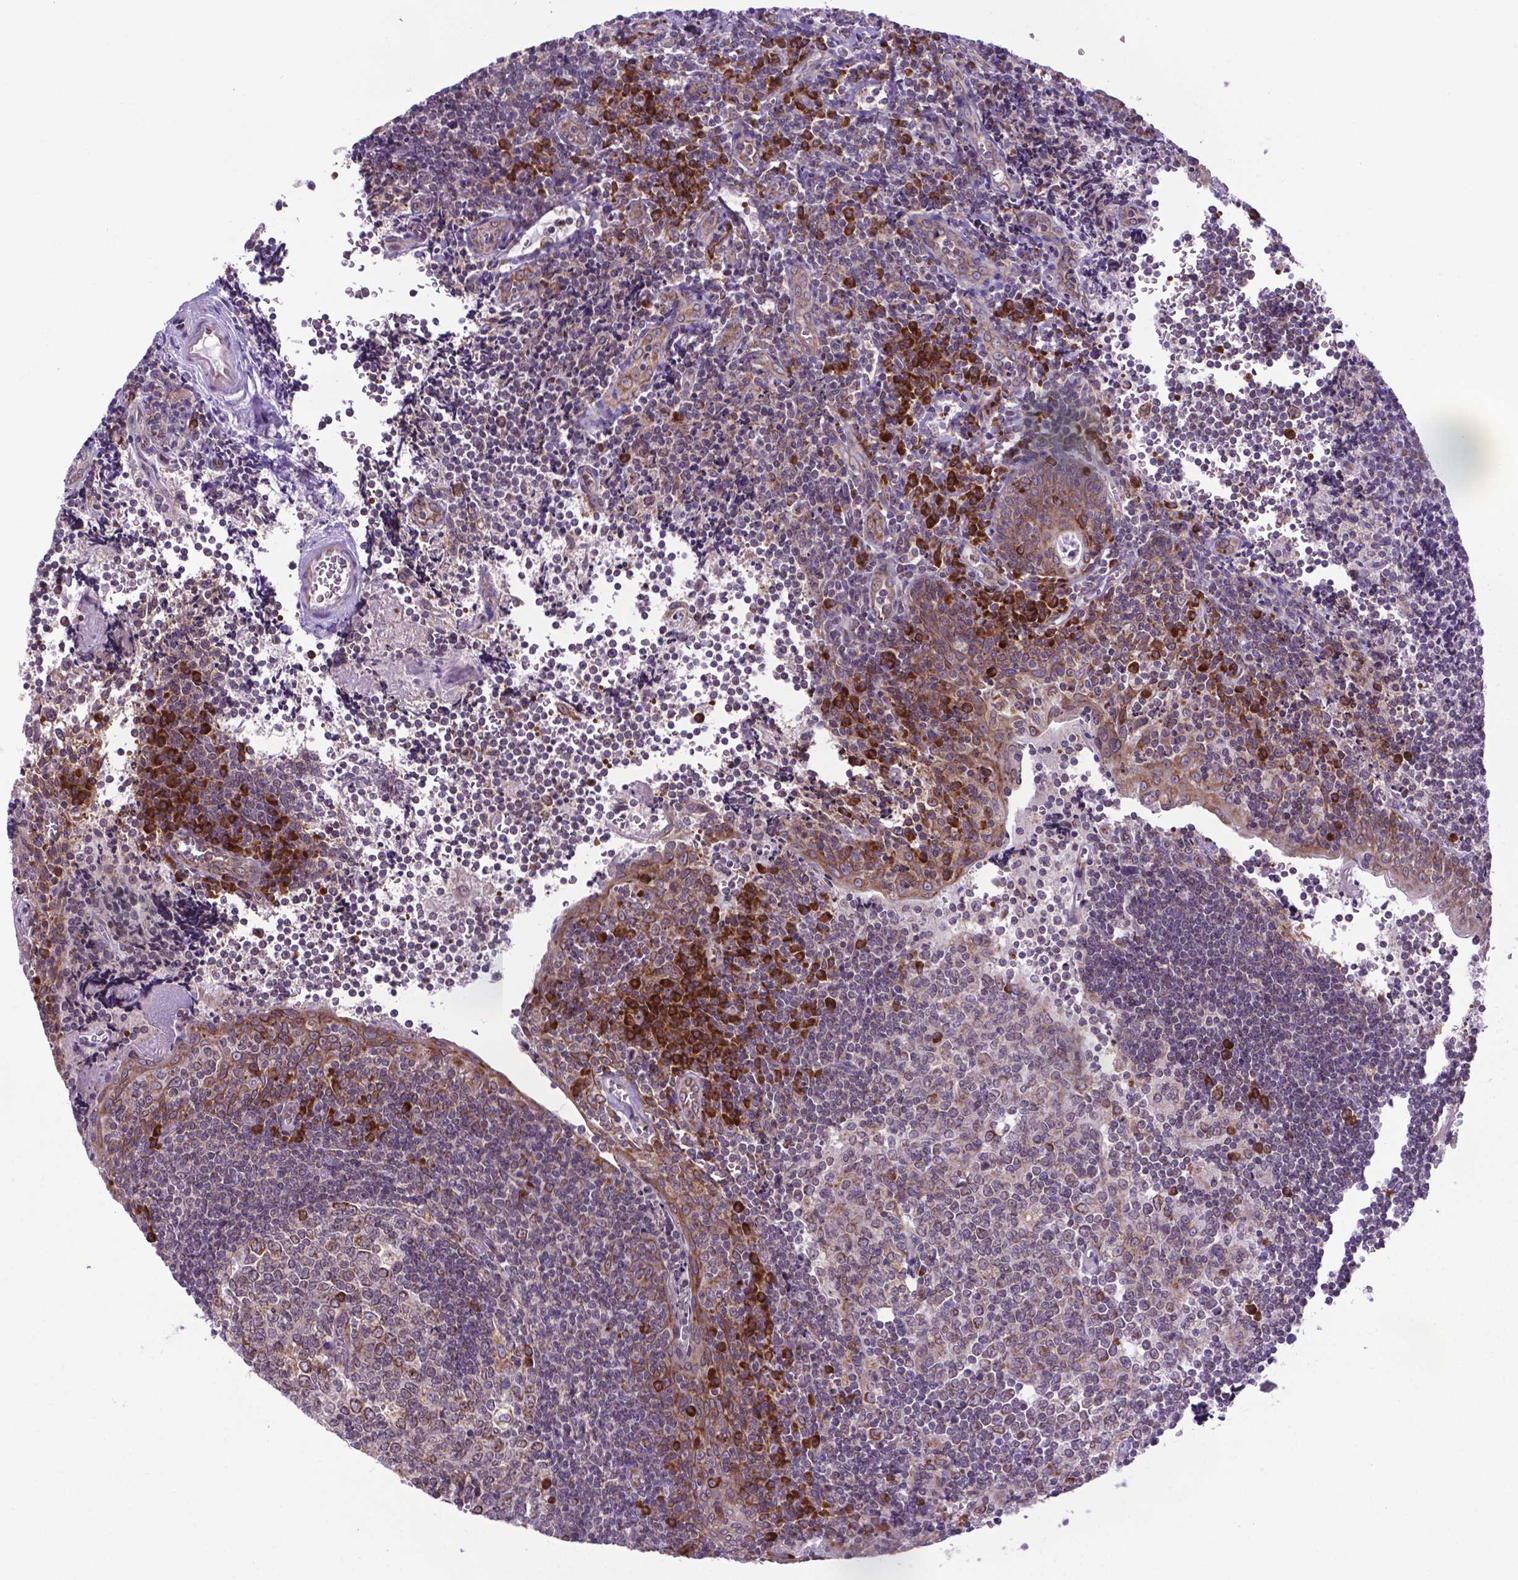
{"staining": {"intensity": "moderate", "quantity": "25%-75%", "location": "cytoplasmic/membranous"}, "tissue": "tonsil", "cell_type": "Germinal center cells", "image_type": "normal", "snomed": [{"axis": "morphology", "description": "Normal tissue, NOS"}, {"axis": "morphology", "description": "Inflammation, NOS"}, {"axis": "topography", "description": "Tonsil"}], "caption": "Benign tonsil reveals moderate cytoplasmic/membranous positivity in approximately 25%-75% of germinal center cells, visualized by immunohistochemistry. (DAB = brown stain, brightfield microscopy at high magnification).", "gene": "ENSG00000269590", "patient": {"sex": "female", "age": 31}}